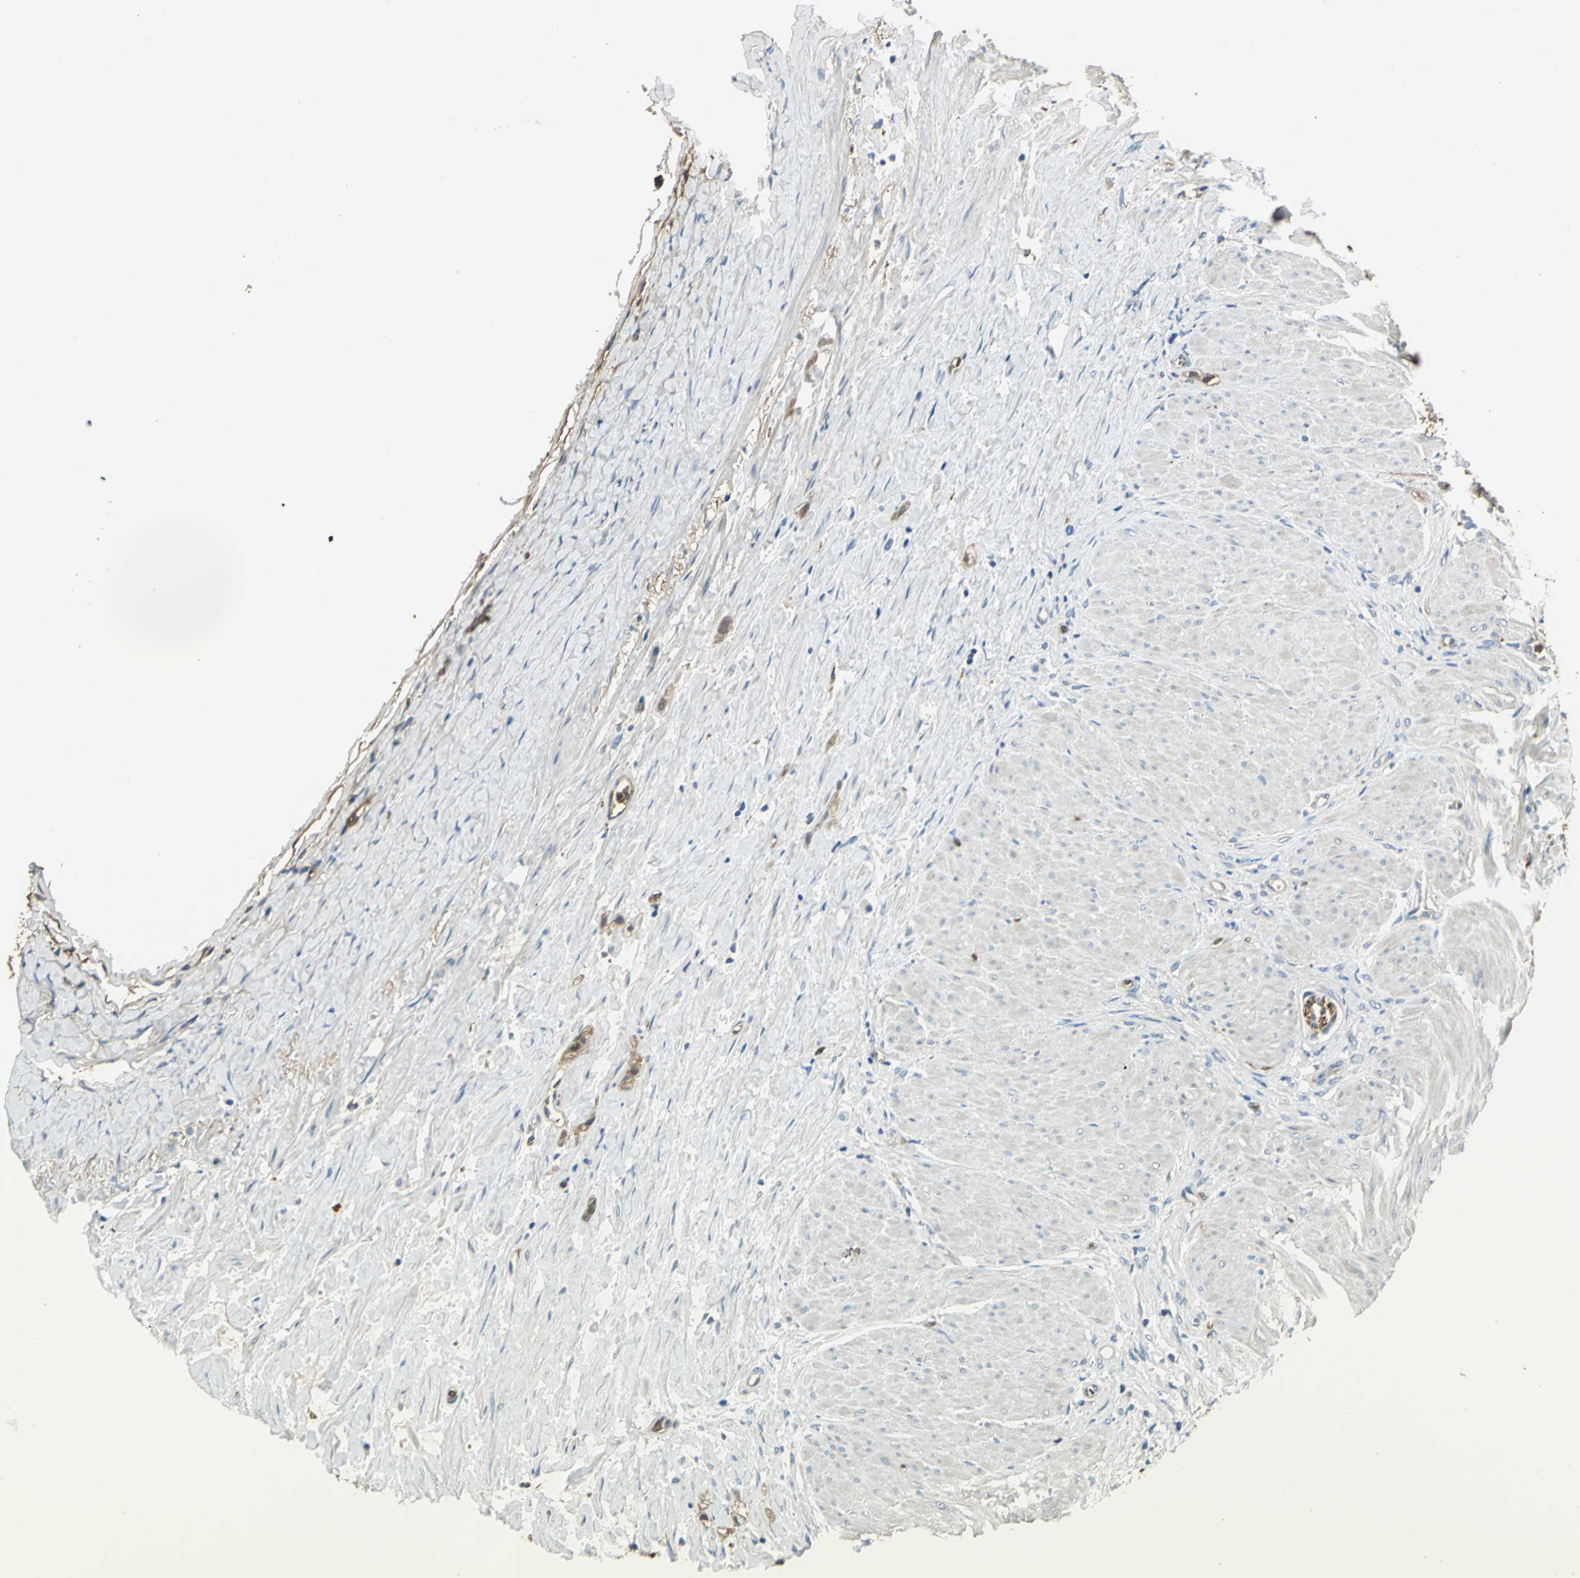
{"staining": {"intensity": "moderate", "quantity": ">75%", "location": "cytoplasmic/membranous,nuclear"}, "tissue": "stomach cancer", "cell_type": "Tumor cells", "image_type": "cancer", "snomed": [{"axis": "morphology", "description": "Adenocarcinoma, NOS"}, {"axis": "topography", "description": "Stomach"}], "caption": "This is a histology image of IHC staining of adenocarcinoma (stomach), which shows moderate positivity in the cytoplasmic/membranous and nuclear of tumor cells.", "gene": "DDAH1", "patient": {"sex": "male", "age": 82}}